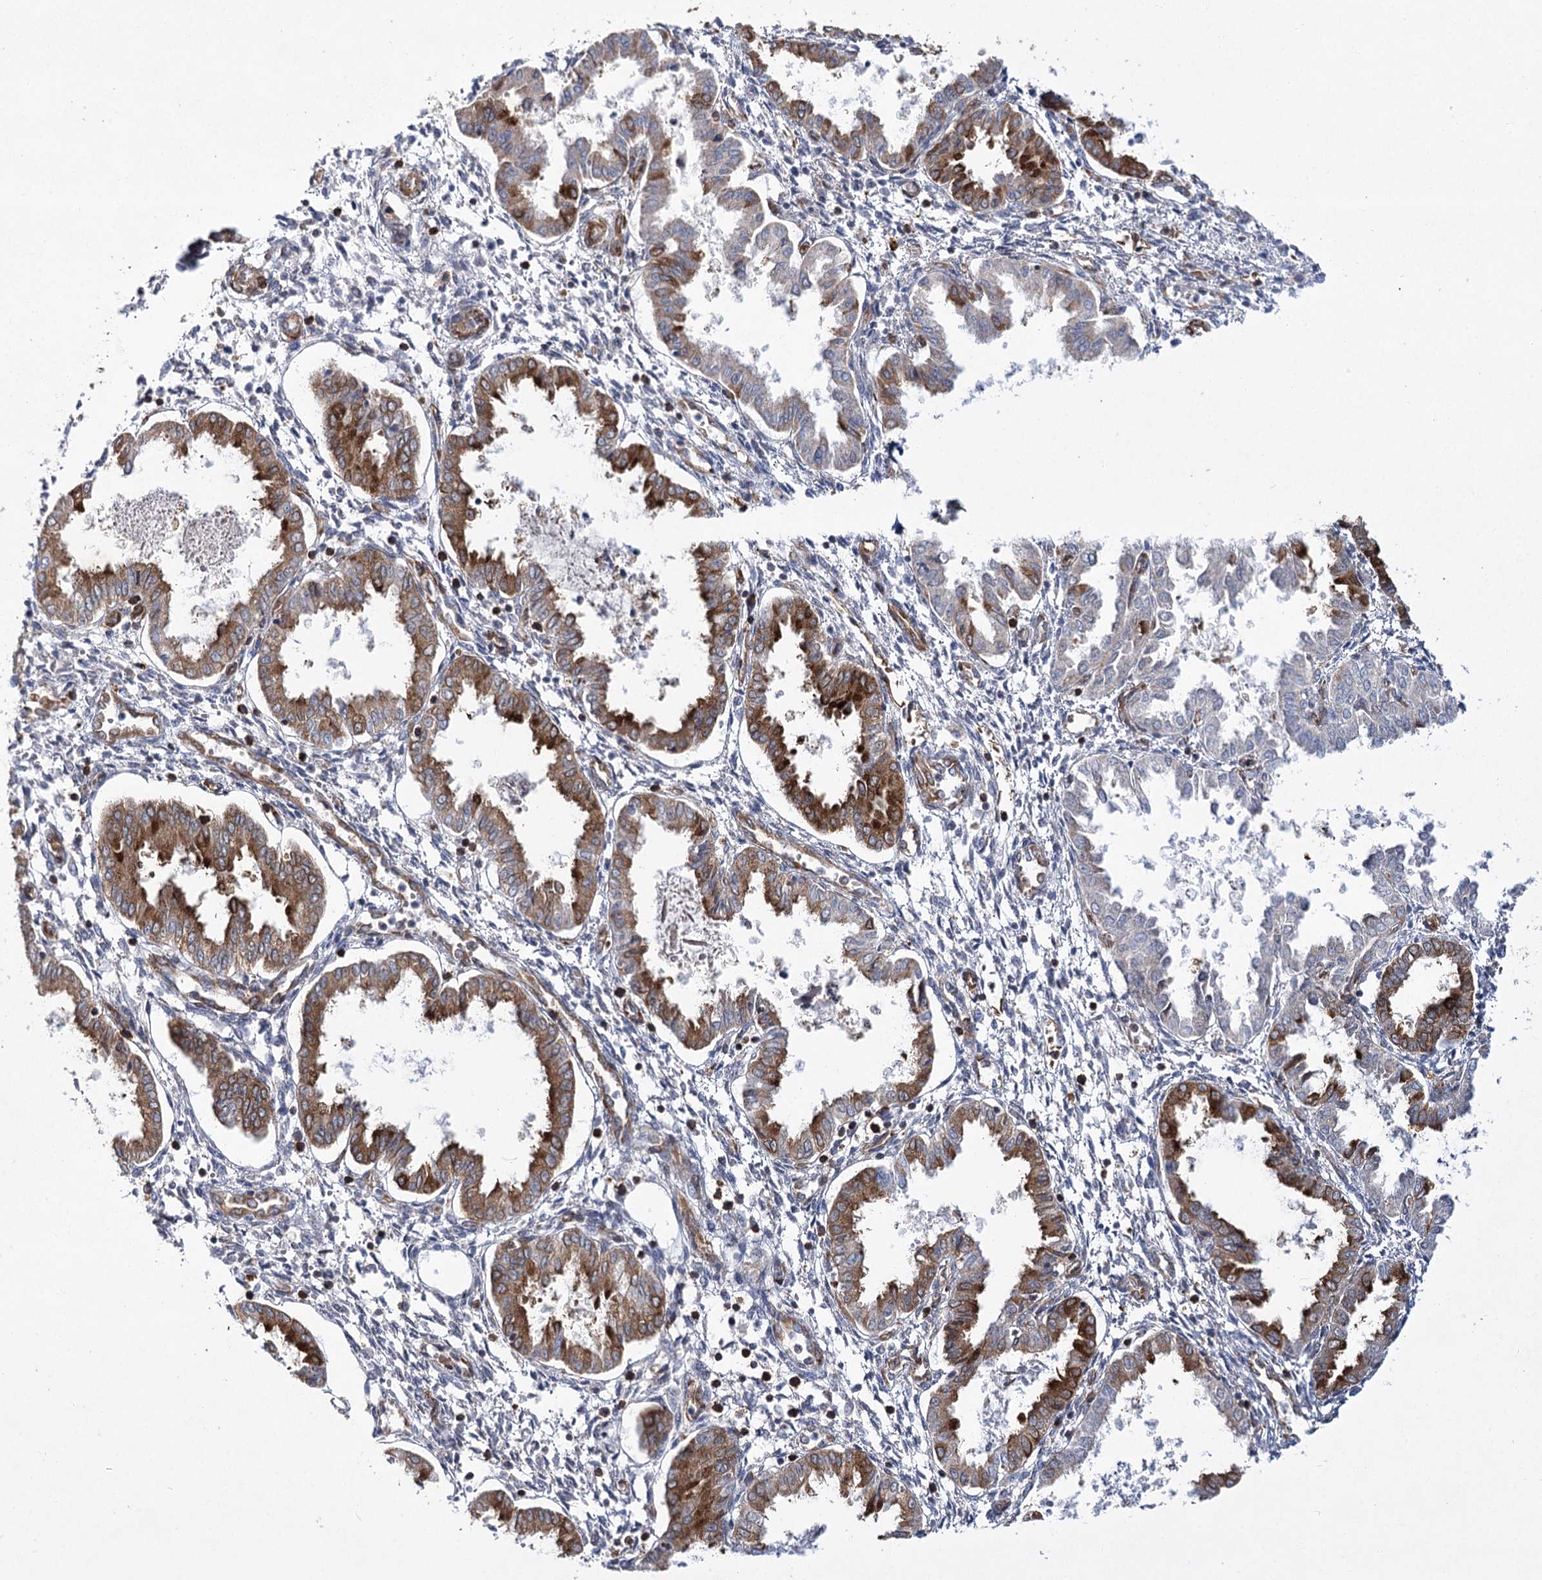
{"staining": {"intensity": "weak", "quantity": ">75%", "location": "cytoplasmic/membranous"}, "tissue": "endometrium", "cell_type": "Cells in endometrial stroma", "image_type": "normal", "snomed": [{"axis": "morphology", "description": "Normal tissue, NOS"}, {"axis": "topography", "description": "Endometrium"}], "caption": "The histopathology image shows staining of normal endometrium, revealing weak cytoplasmic/membranous protein staining (brown color) within cells in endometrial stroma.", "gene": "VWA2", "patient": {"sex": "female", "age": 33}}